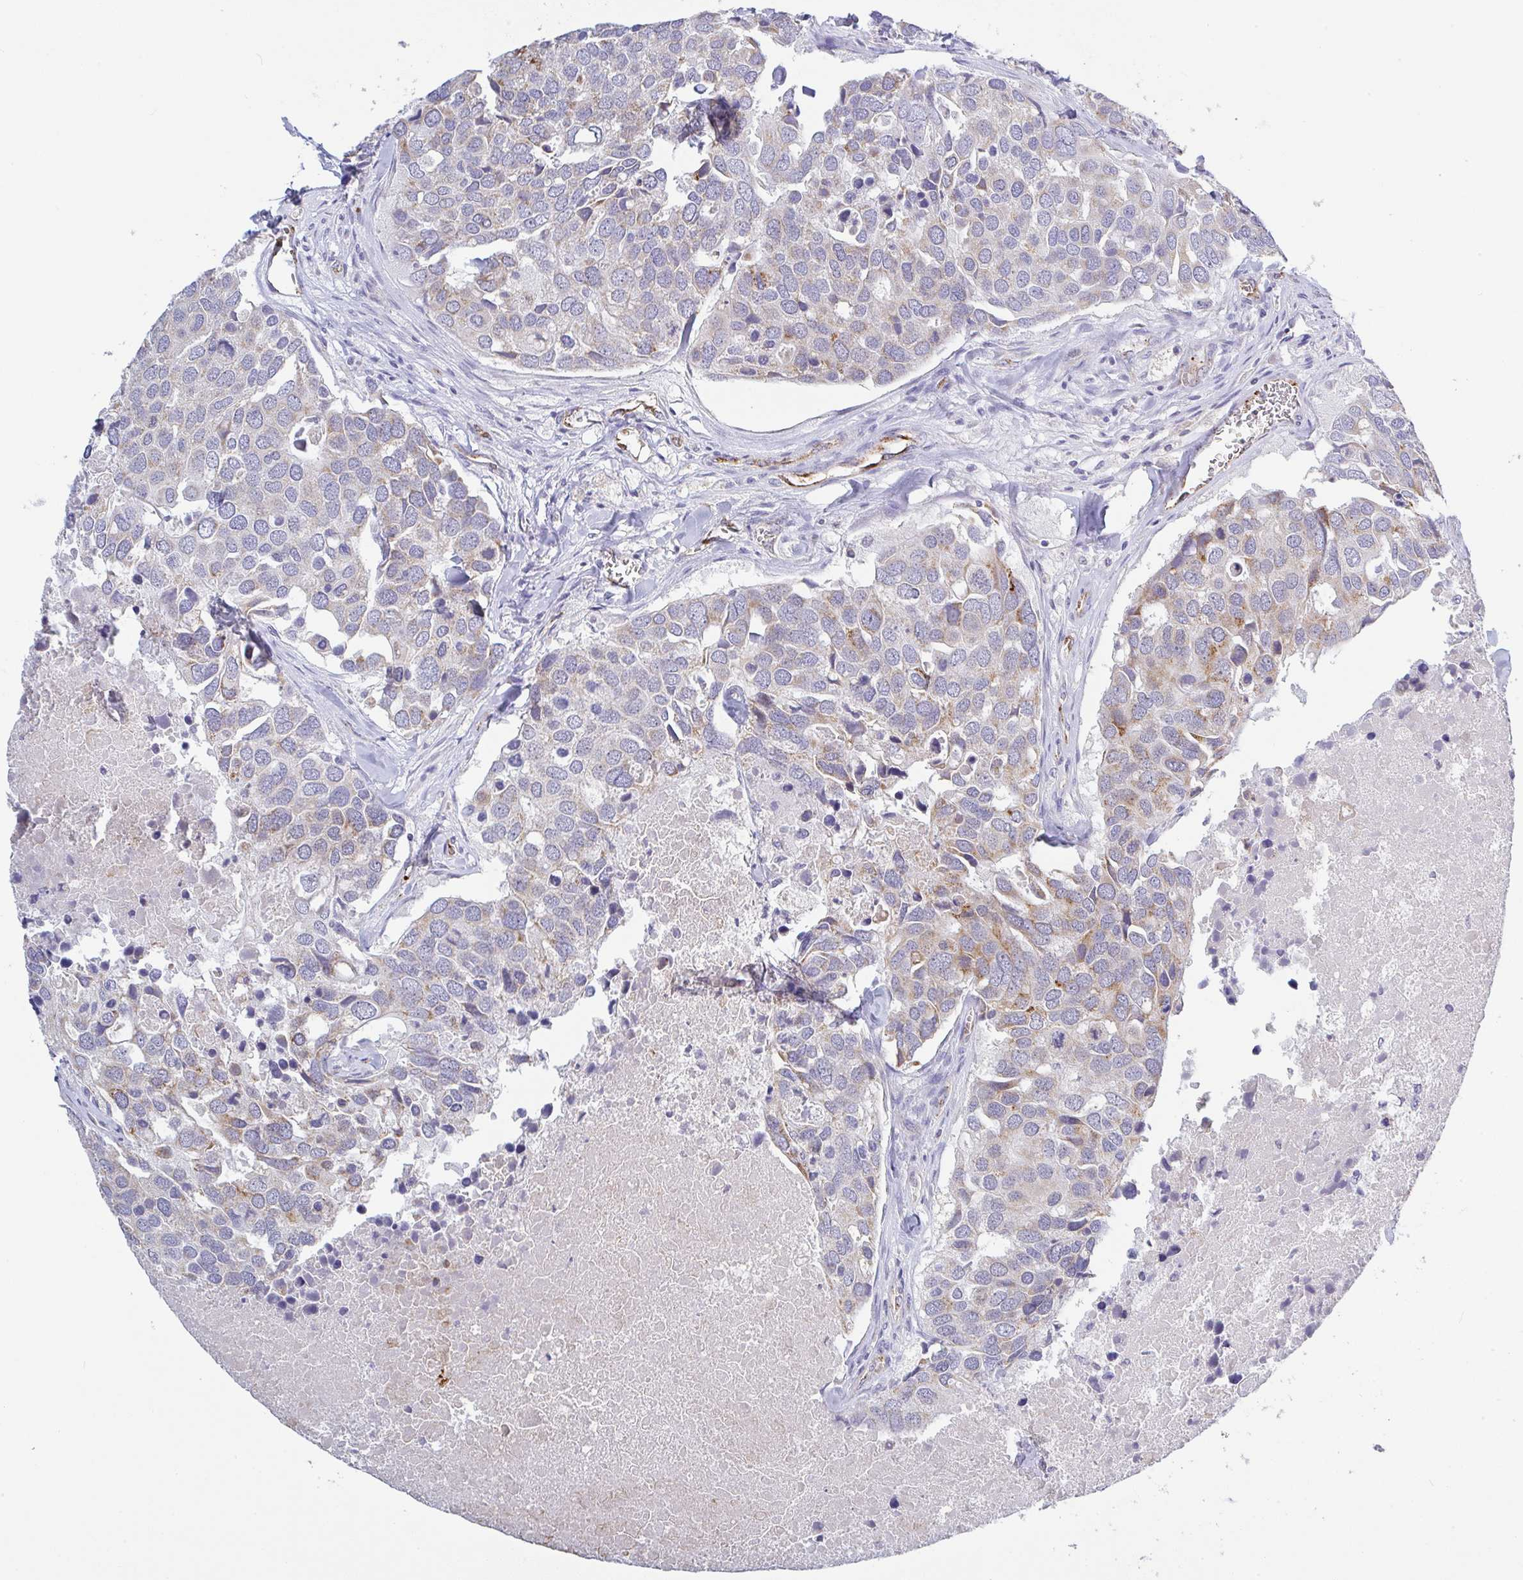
{"staining": {"intensity": "moderate", "quantity": "<25%", "location": "cytoplasmic/membranous"}, "tissue": "breast cancer", "cell_type": "Tumor cells", "image_type": "cancer", "snomed": [{"axis": "morphology", "description": "Duct carcinoma"}, {"axis": "topography", "description": "Breast"}], "caption": "Immunohistochemistry (IHC) histopathology image of human breast cancer (invasive ductal carcinoma) stained for a protein (brown), which shows low levels of moderate cytoplasmic/membranous staining in about <25% of tumor cells.", "gene": "PLCD4", "patient": {"sex": "female", "age": 83}}